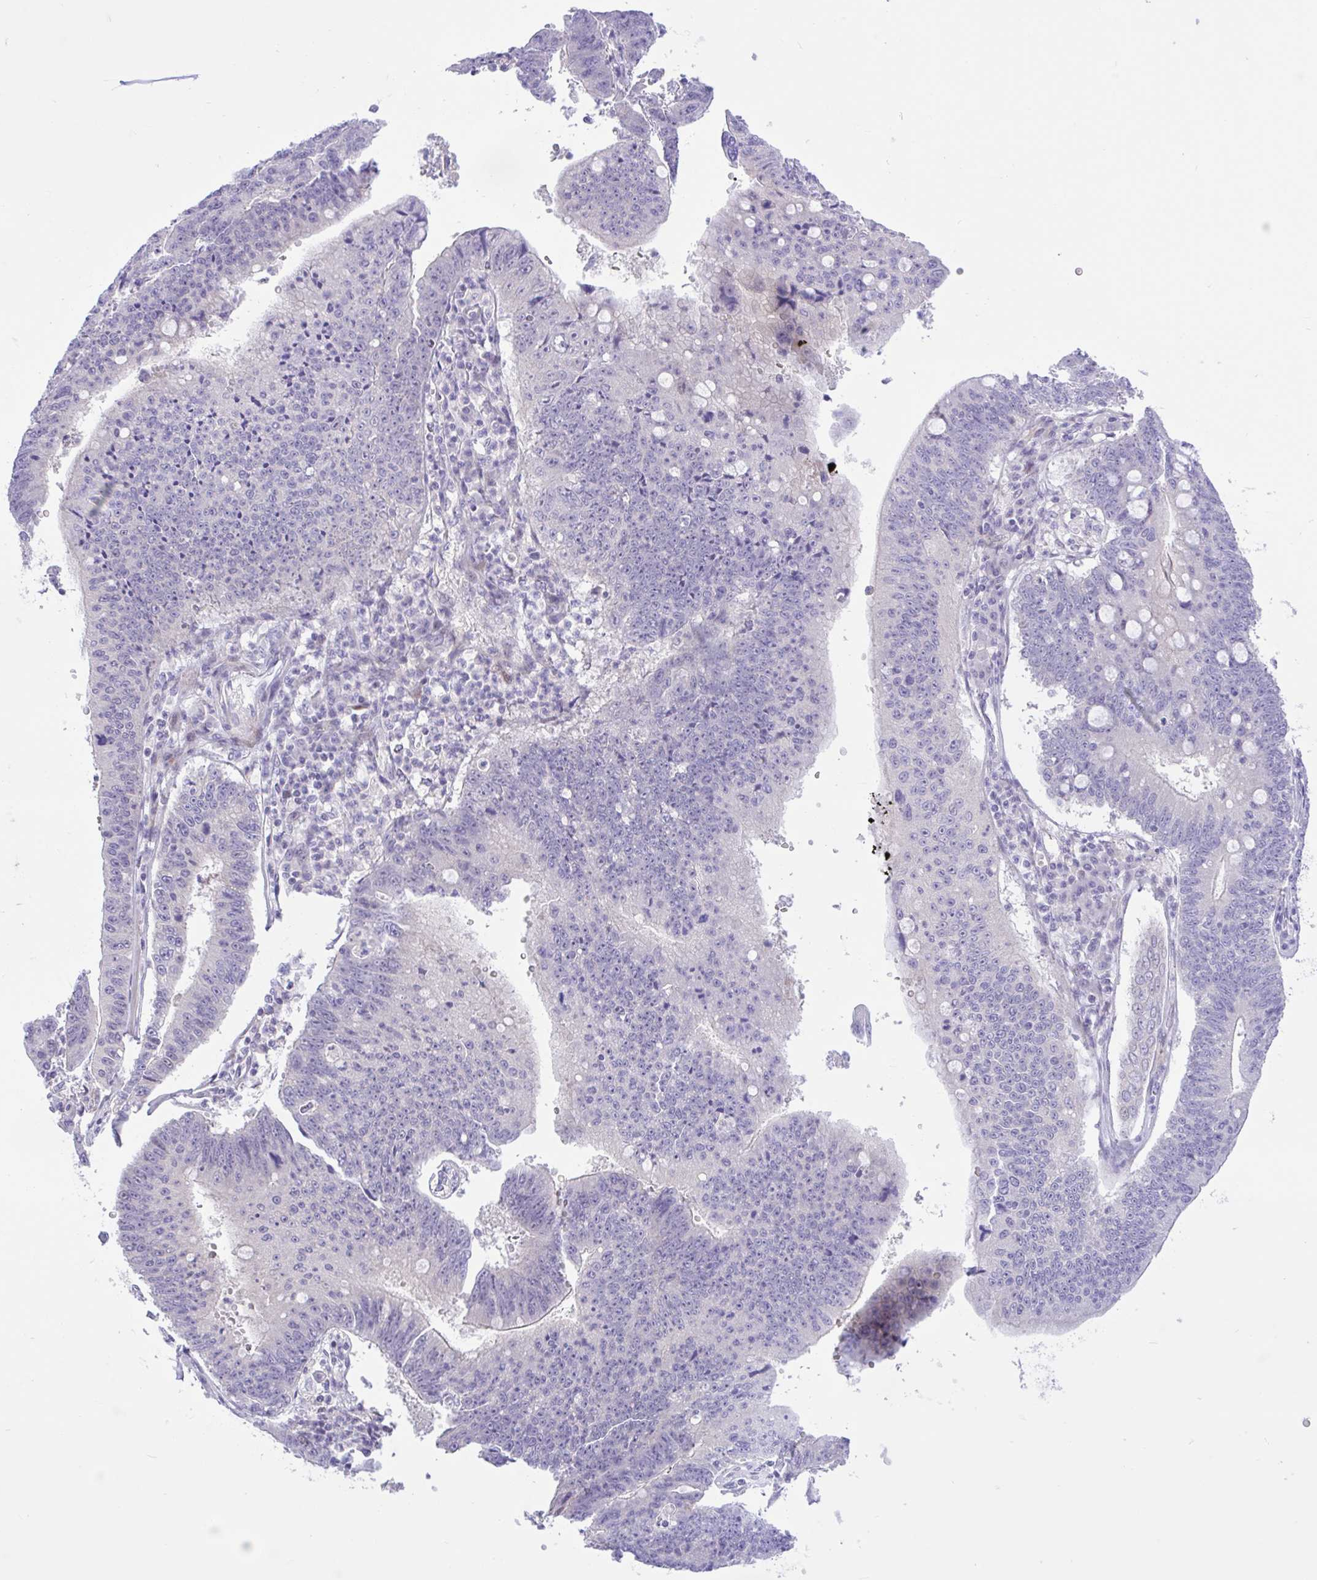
{"staining": {"intensity": "negative", "quantity": "none", "location": "none"}, "tissue": "stomach cancer", "cell_type": "Tumor cells", "image_type": "cancer", "snomed": [{"axis": "morphology", "description": "Adenocarcinoma, NOS"}, {"axis": "topography", "description": "Stomach"}], "caption": "This histopathology image is of stomach adenocarcinoma stained with IHC to label a protein in brown with the nuclei are counter-stained blue. There is no staining in tumor cells. (DAB (3,3'-diaminobenzidine) immunohistochemistry, high magnification).", "gene": "ZNF101", "patient": {"sex": "male", "age": 59}}